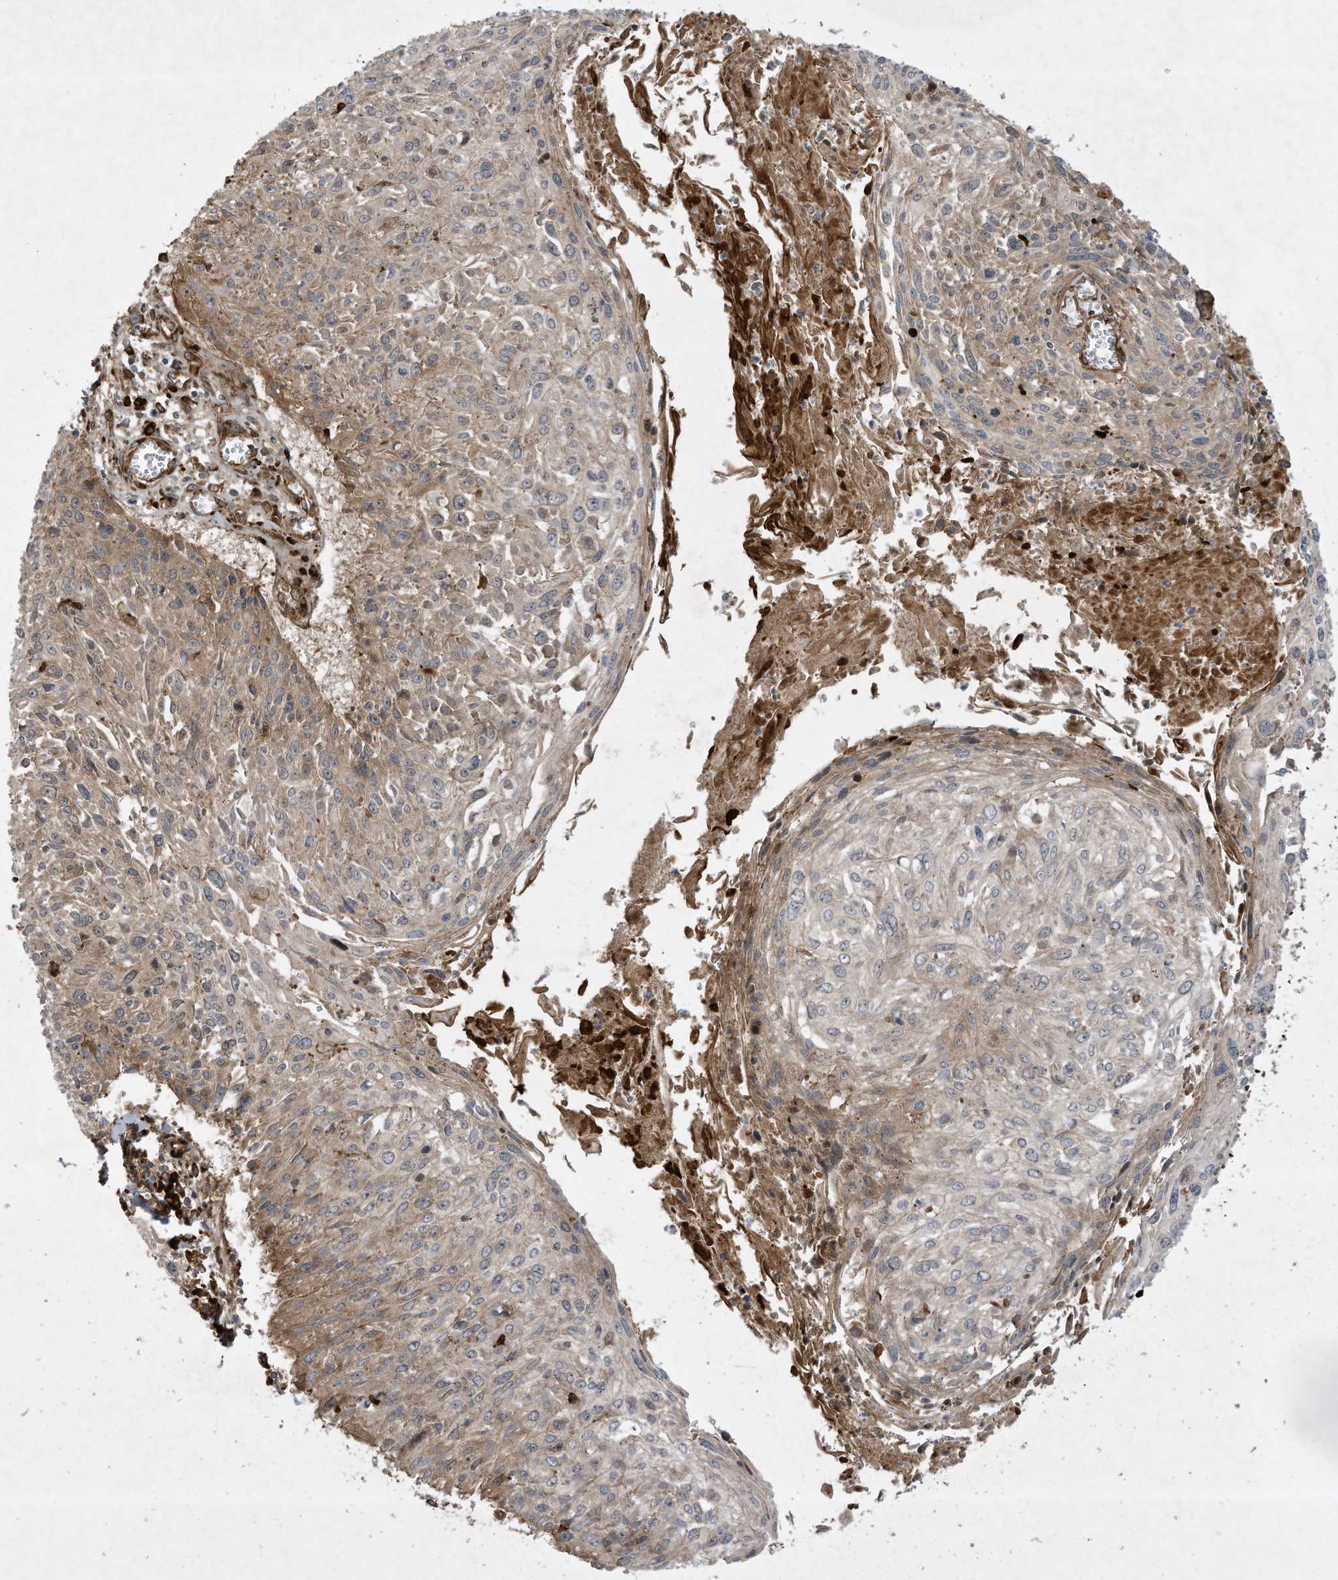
{"staining": {"intensity": "moderate", "quantity": "25%-75%", "location": "cytoplasmic/membranous"}, "tissue": "cervical cancer", "cell_type": "Tumor cells", "image_type": "cancer", "snomed": [{"axis": "morphology", "description": "Squamous cell carcinoma, NOS"}, {"axis": "topography", "description": "Cervix"}], "caption": "High-power microscopy captured an immunohistochemistry (IHC) photomicrograph of cervical cancer (squamous cell carcinoma), revealing moderate cytoplasmic/membranous staining in about 25%-75% of tumor cells.", "gene": "DDIT4", "patient": {"sex": "female", "age": 51}}